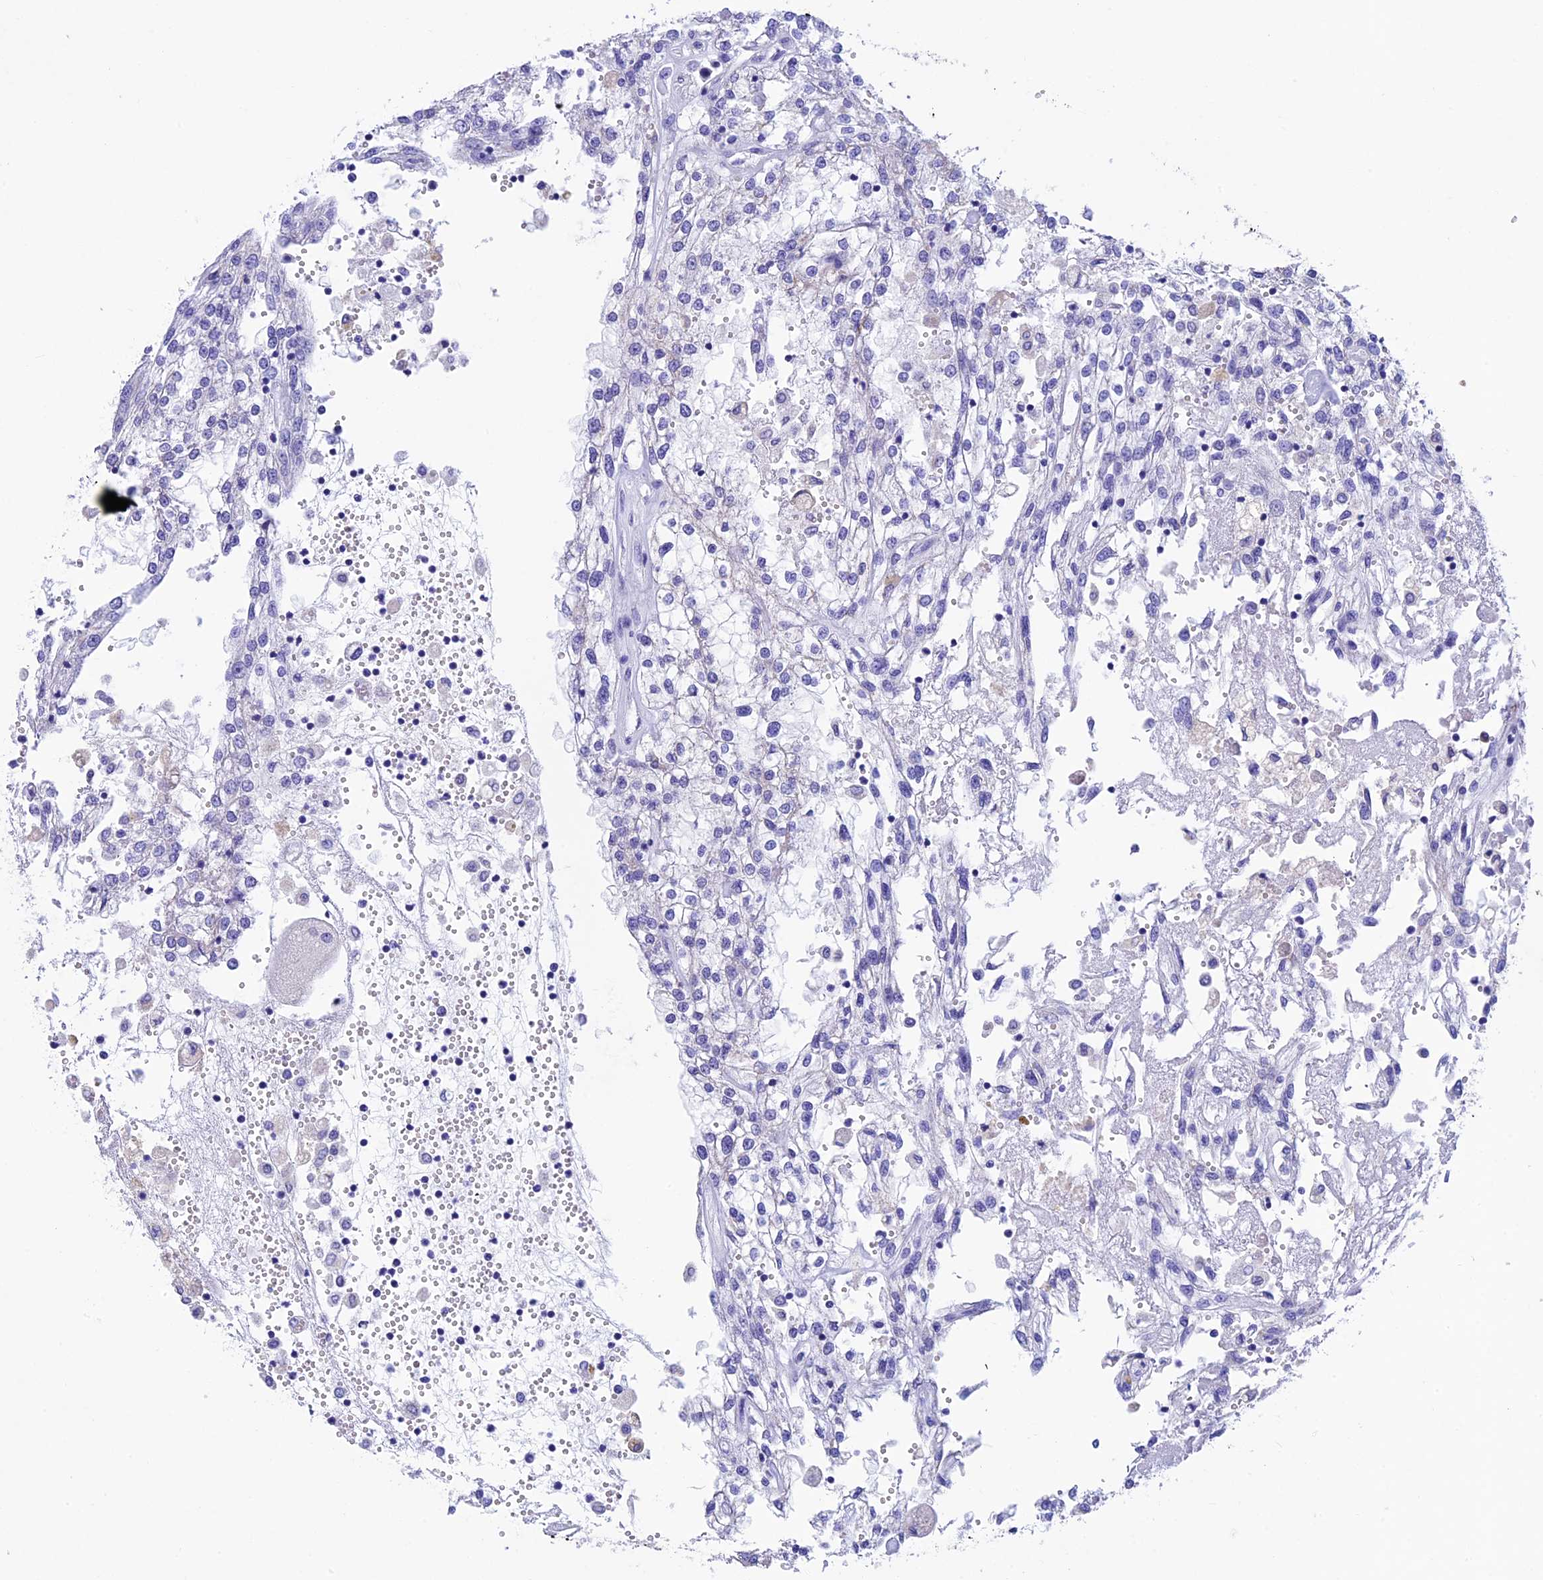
{"staining": {"intensity": "moderate", "quantity": "<25%", "location": "cytoplasmic/membranous"}, "tissue": "renal cancer", "cell_type": "Tumor cells", "image_type": "cancer", "snomed": [{"axis": "morphology", "description": "Adenocarcinoma, NOS"}, {"axis": "topography", "description": "Kidney"}], "caption": "Immunohistochemistry histopathology image of neoplastic tissue: renal cancer stained using immunohistochemistry (IHC) reveals low levels of moderate protein expression localized specifically in the cytoplasmic/membranous of tumor cells, appearing as a cytoplasmic/membranous brown color.", "gene": "SLC8B1", "patient": {"sex": "female", "age": 52}}